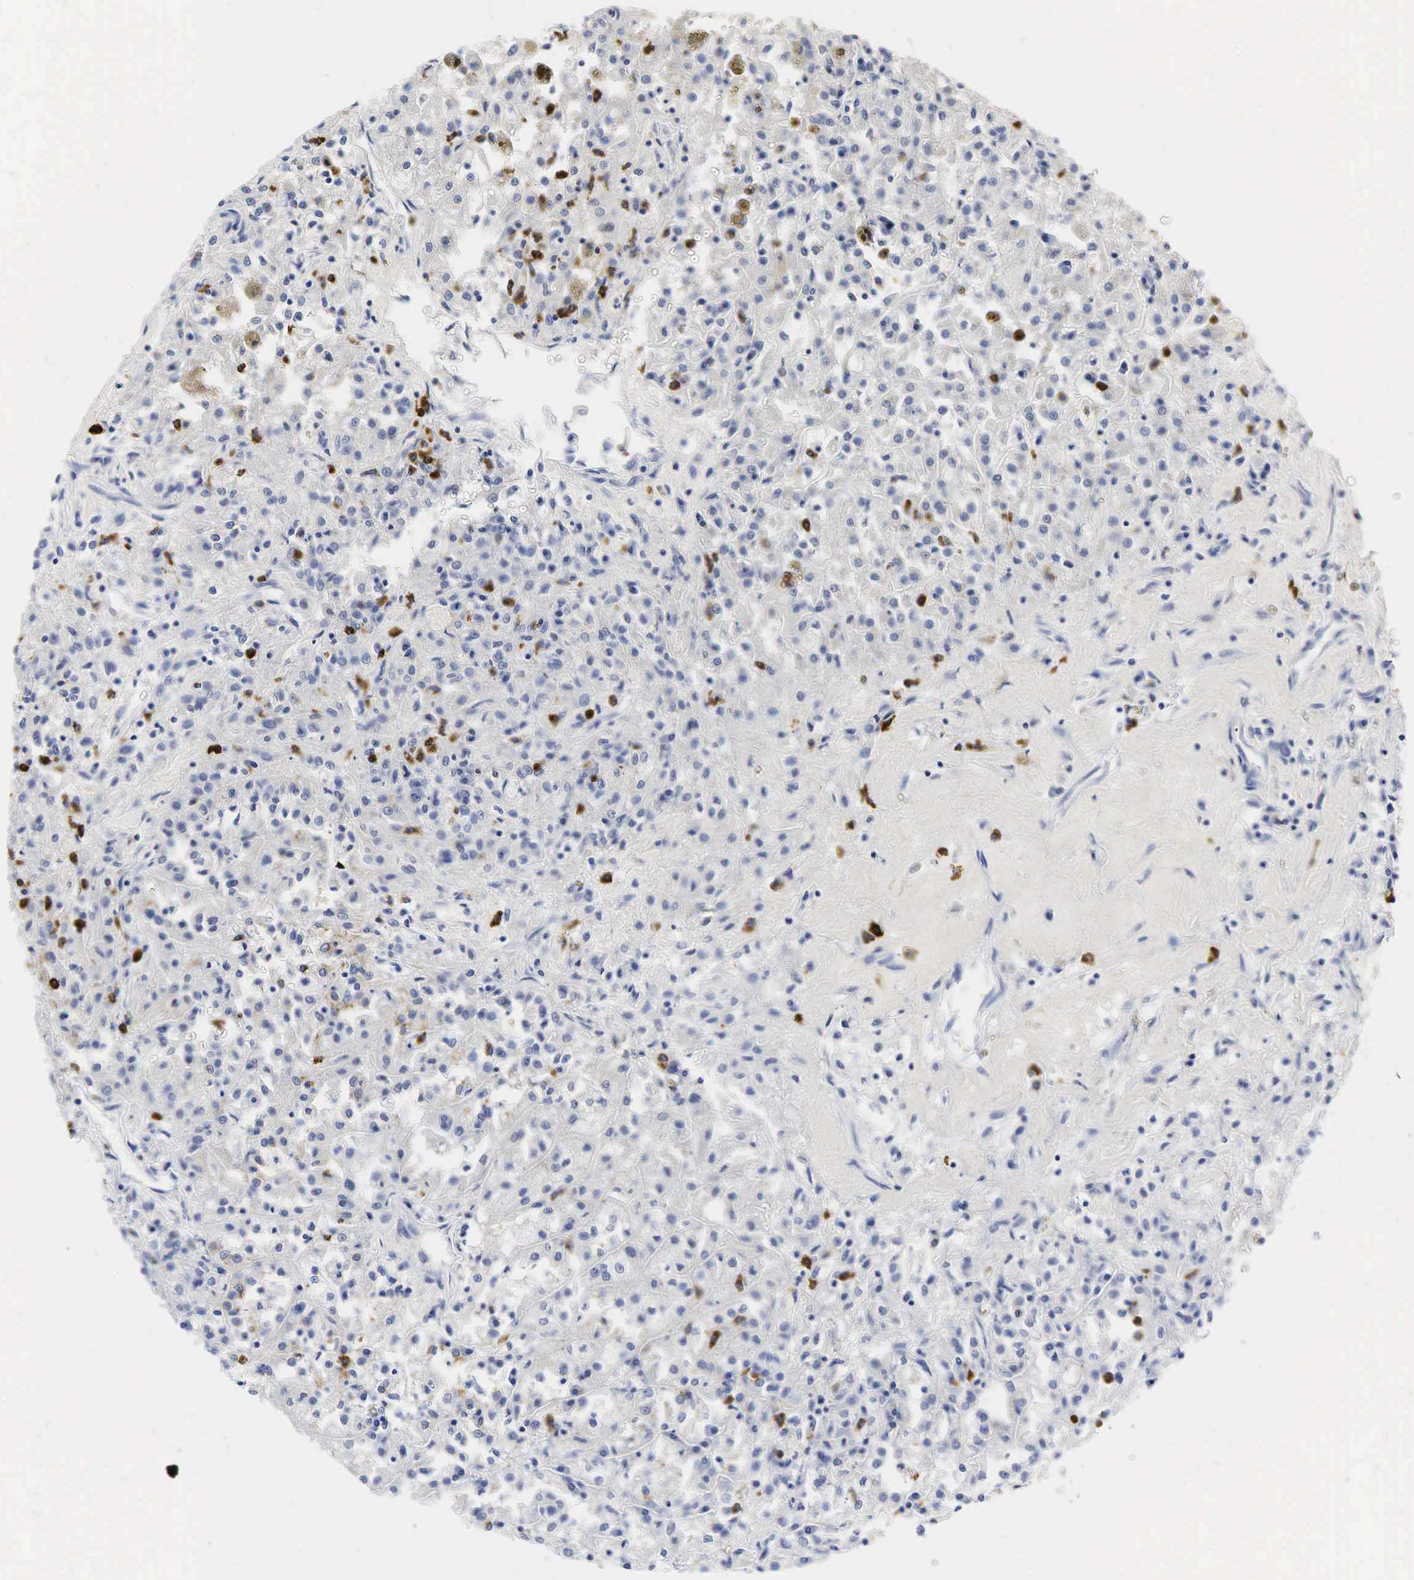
{"staining": {"intensity": "negative", "quantity": "none", "location": "none"}, "tissue": "renal cancer", "cell_type": "Tumor cells", "image_type": "cancer", "snomed": [{"axis": "morphology", "description": "Adenocarcinoma, NOS"}, {"axis": "topography", "description": "Kidney"}], "caption": "Human renal cancer stained for a protein using immunohistochemistry shows no positivity in tumor cells.", "gene": "LYZ", "patient": {"sex": "male", "age": 78}}